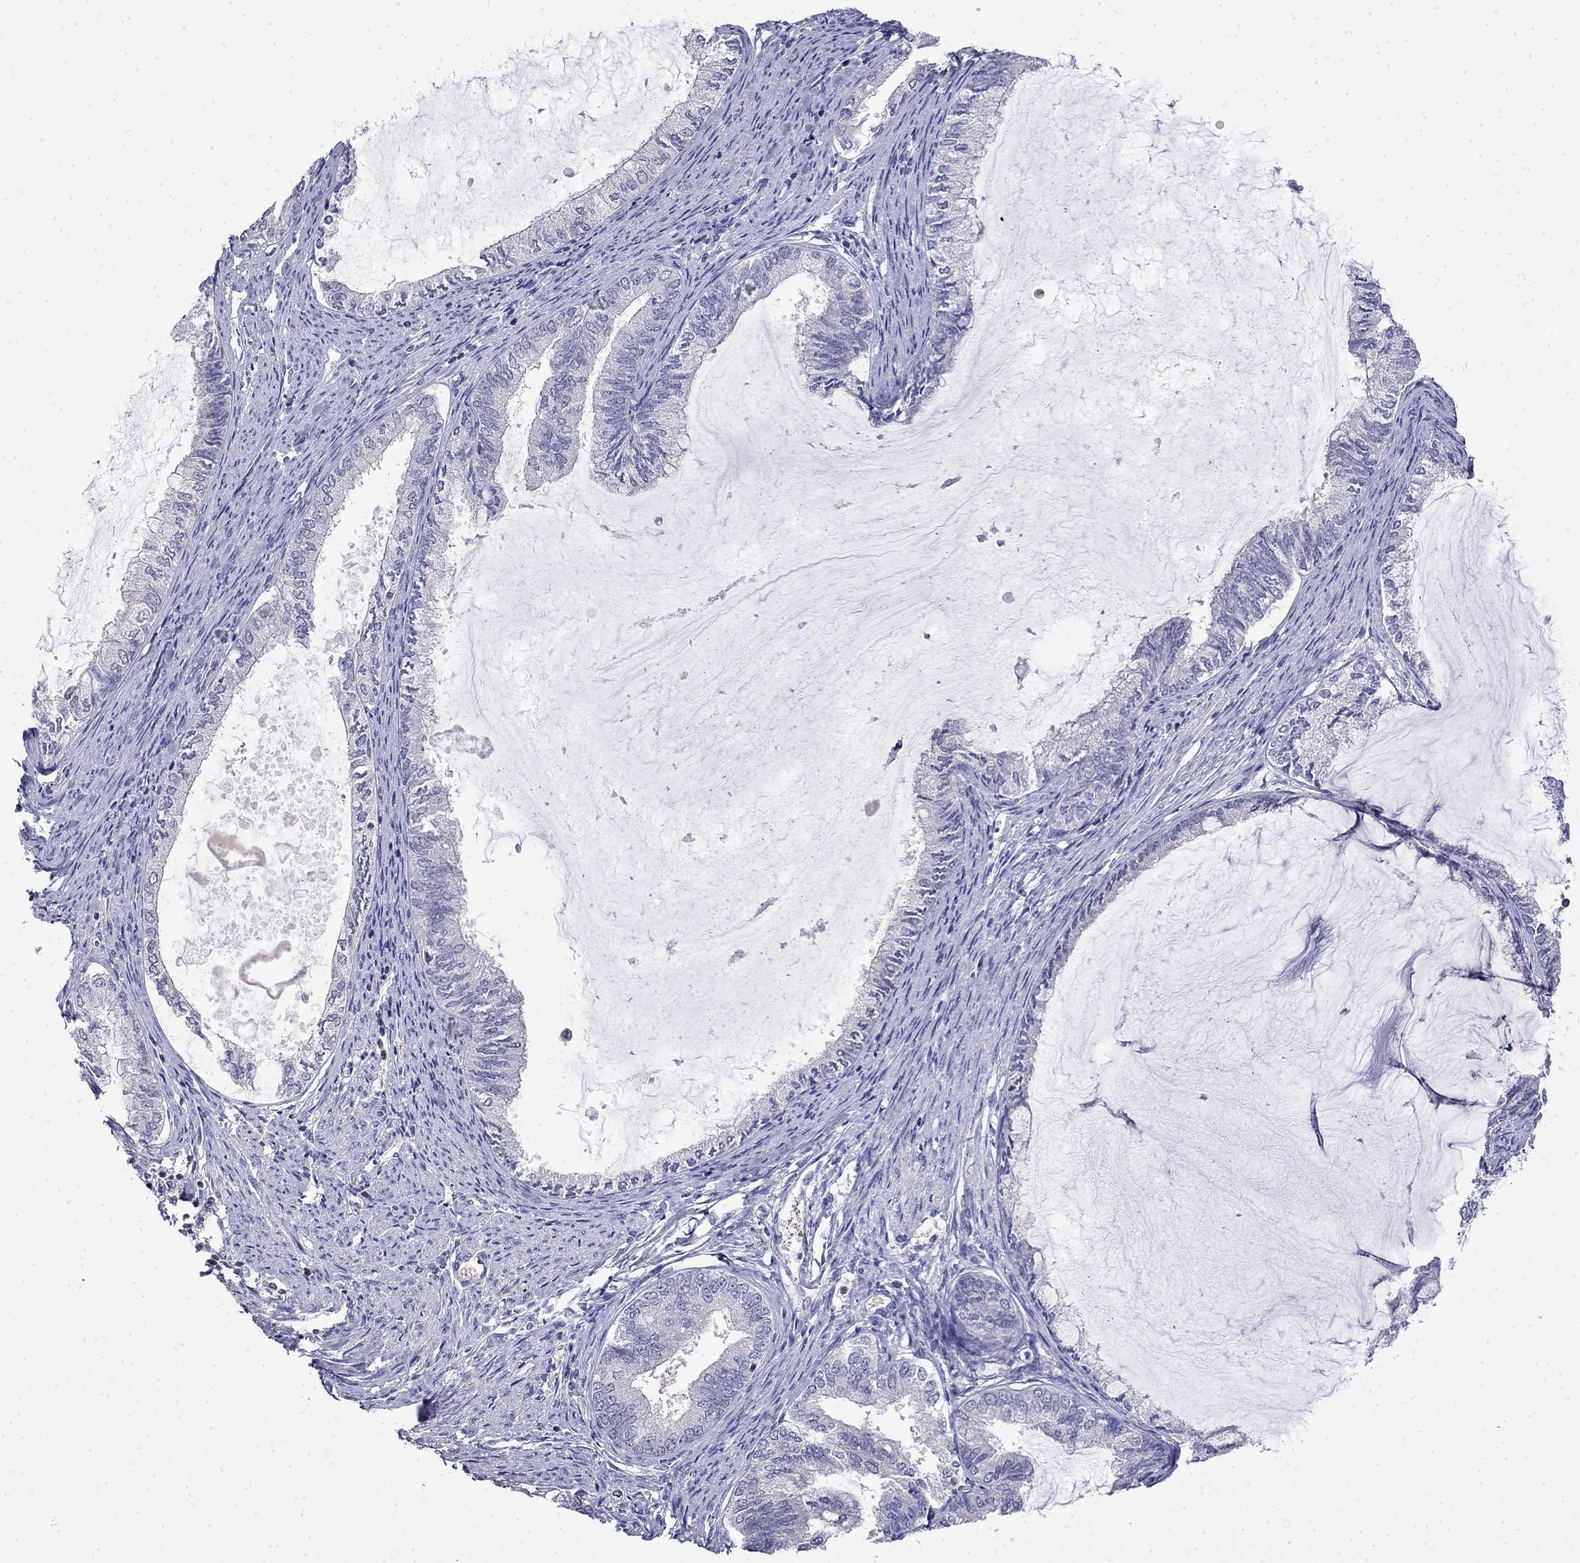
{"staining": {"intensity": "negative", "quantity": "none", "location": "none"}, "tissue": "endometrial cancer", "cell_type": "Tumor cells", "image_type": "cancer", "snomed": [{"axis": "morphology", "description": "Adenocarcinoma, NOS"}, {"axis": "topography", "description": "Endometrium"}], "caption": "Immunohistochemistry histopathology image of neoplastic tissue: endometrial cancer (adenocarcinoma) stained with DAB (3,3'-diaminobenzidine) shows no significant protein staining in tumor cells. The staining is performed using DAB brown chromogen with nuclei counter-stained in using hematoxylin.", "gene": "GUCA1B", "patient": {"sex": "female", "age": 86}}